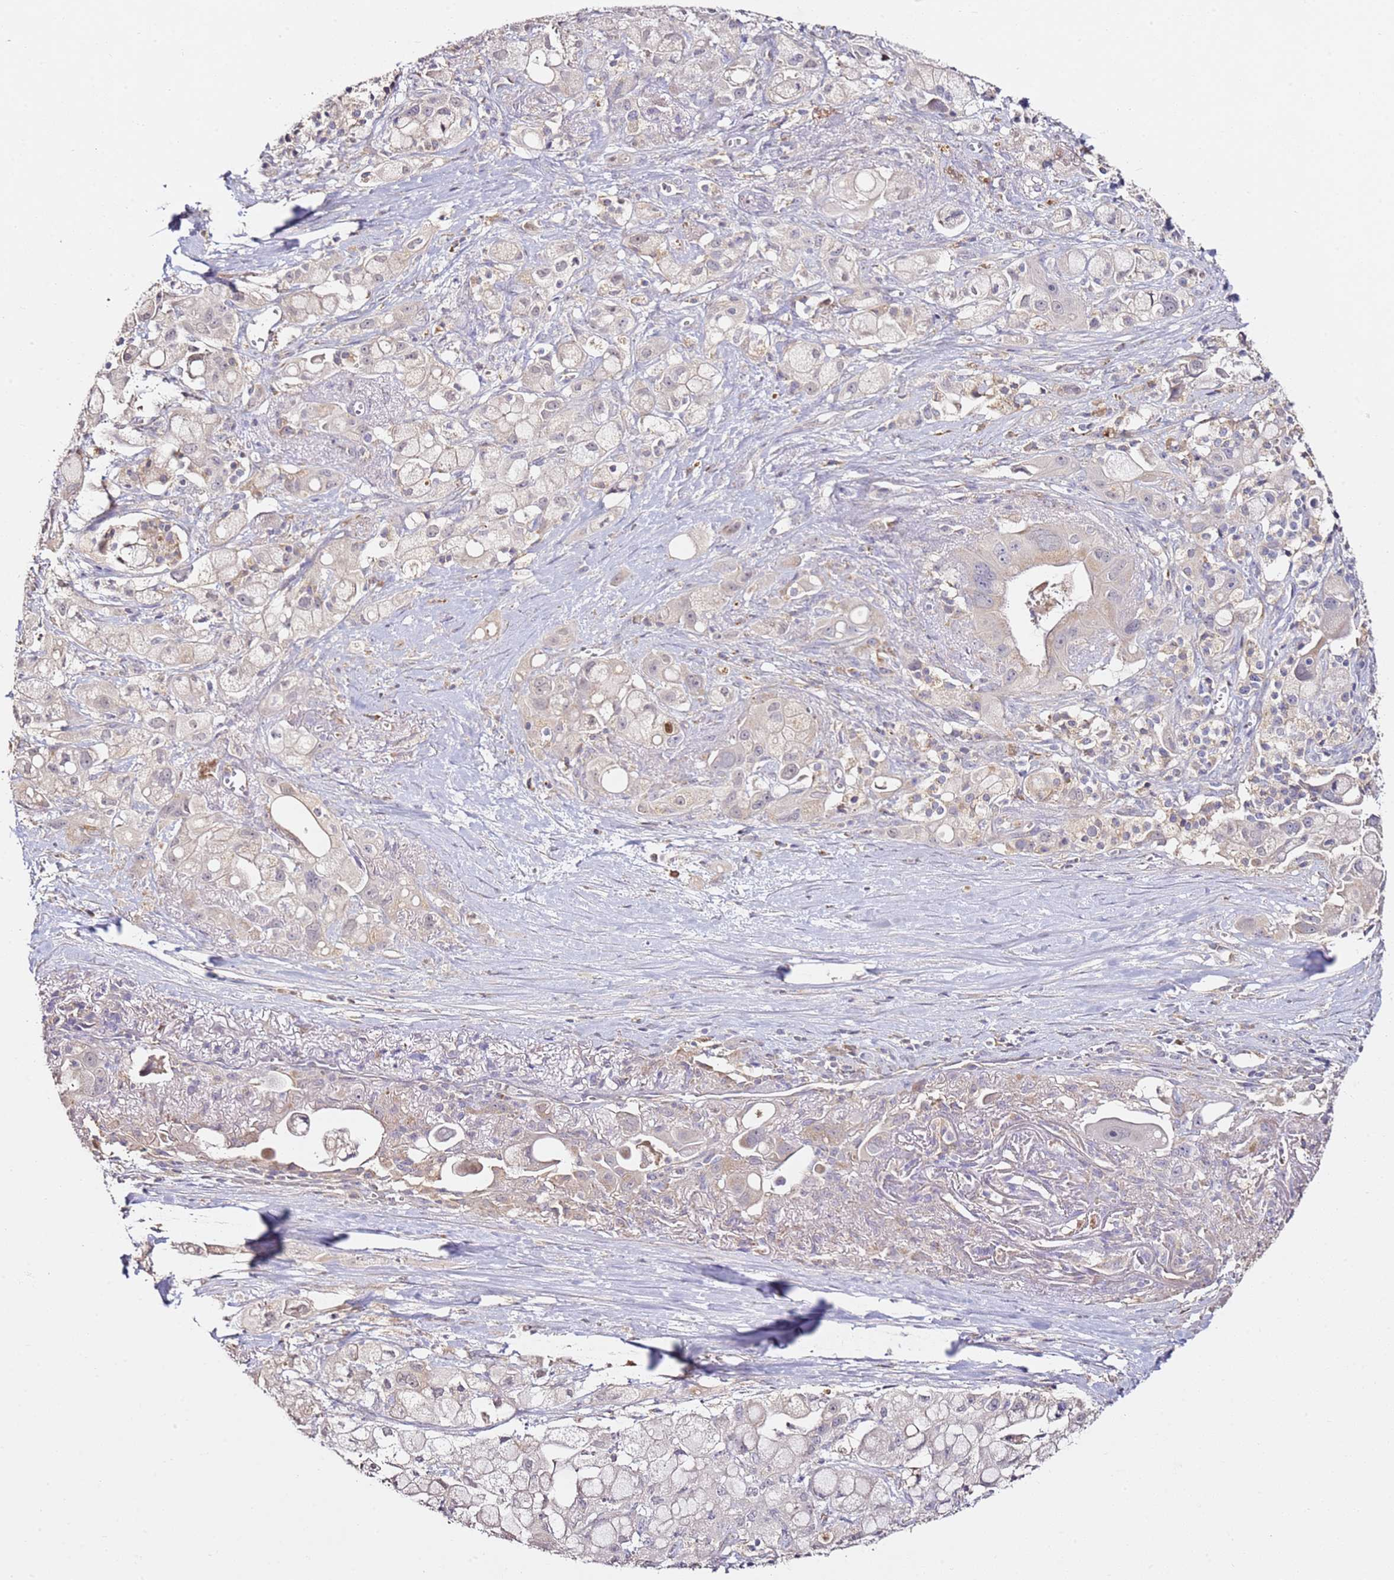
{"staining": {"intensity": "negative", "quantity": "none", "location": "none"}, "tissue": "pancreatic cancer", "cell_type": "Tumor cells", "image_type": "cancer", "snomed": [{"axis": "morphology", "description": "Adenocarcinoma, NOS"}, {"axis": "topography", "description": "Pancreas"}], "caption": "DAB (3,3'-diaminobenzidine) immunohistochemical staining of pancreatic cancer (adenocarcinoma) displays no significant positivity in tumor cells.", "gene": "OR2B11", "patient": {"sex": "male", "age": 68}}